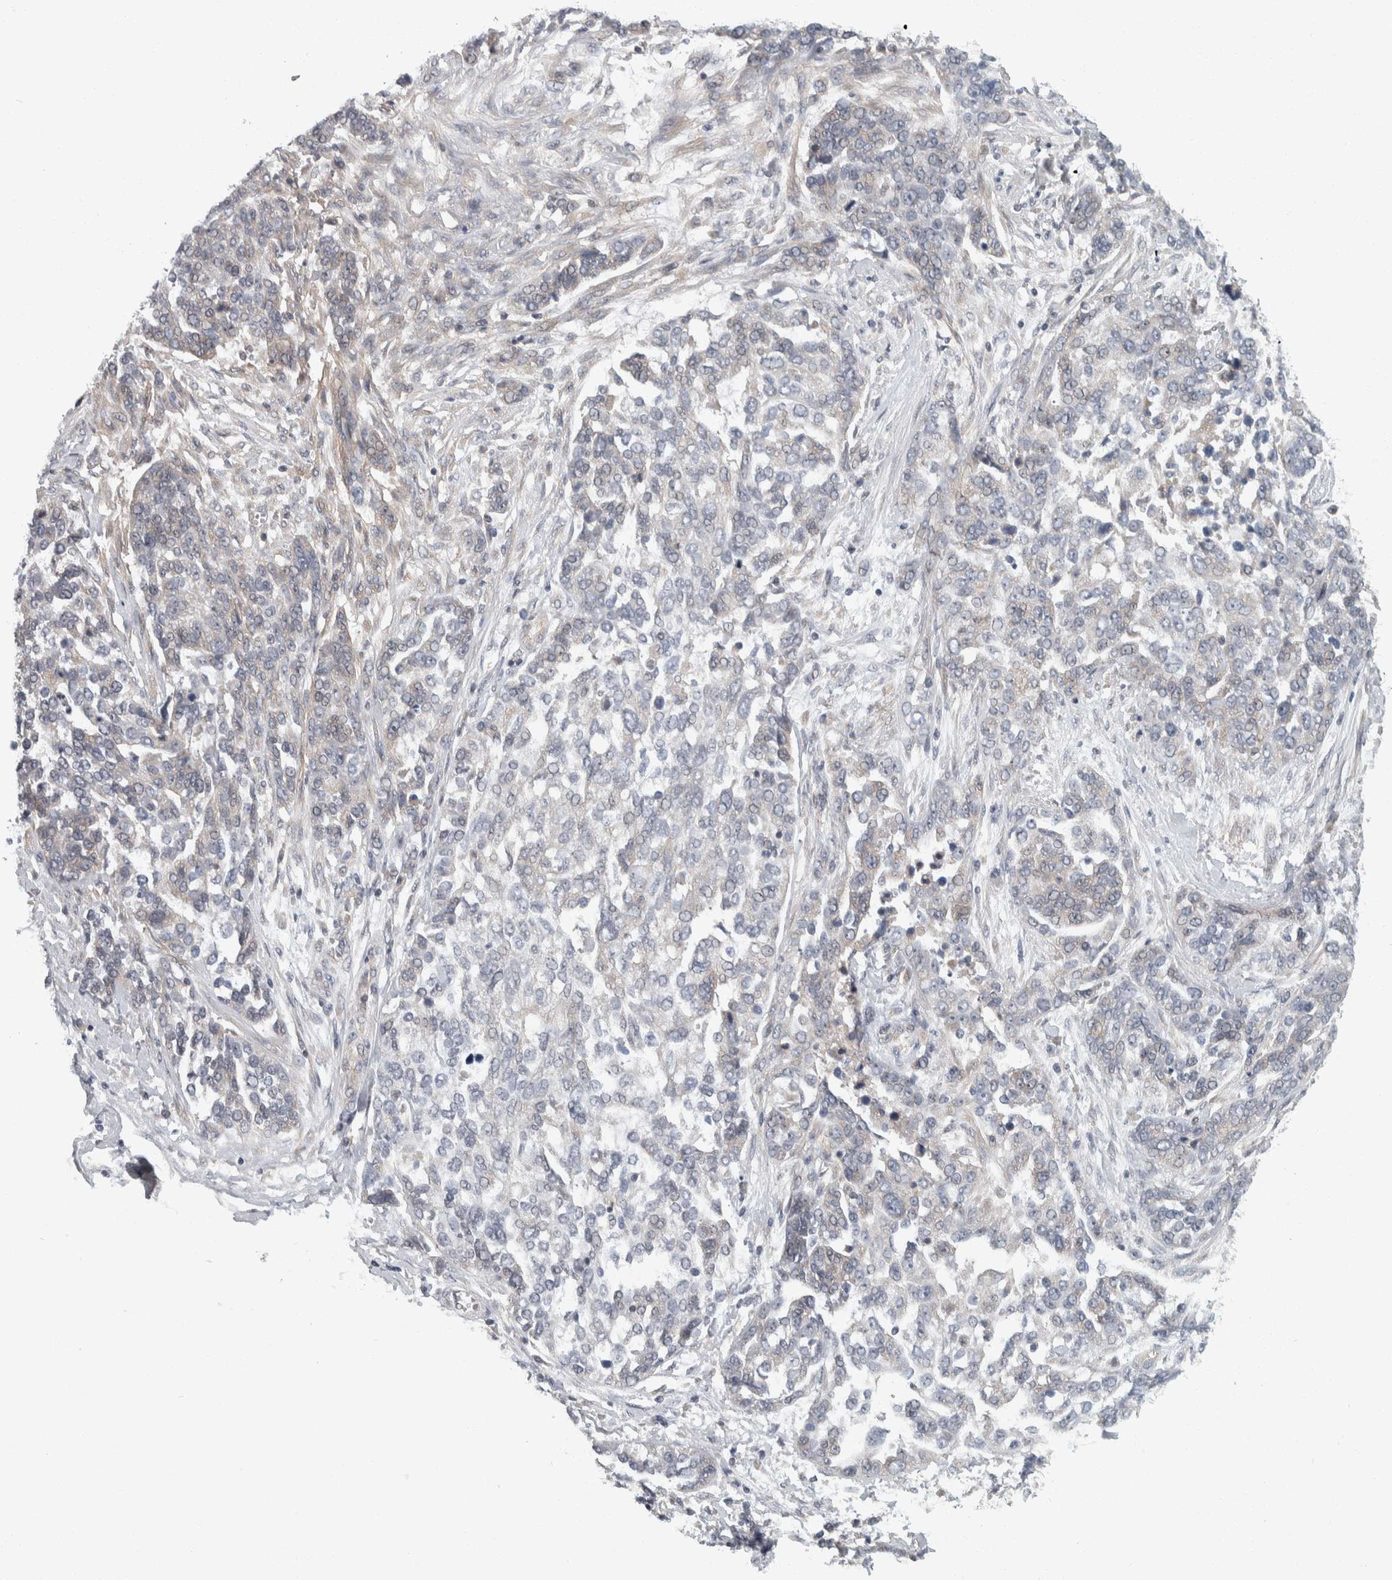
{"staining": {"intensity": "negative", "quantity": "none", "location": "none"}, "tissue": "ovarian cancer", "cell_type": "Tumor cells", "image_type": "cancer", "snomed": [{"axis": "morphology", "description": "Cystadenocarcinoma, serous, NOS"}, {"axis": "topography", "description": "Ovary"}], "caption": "The photomicrograph reveals no significant positivity in tumor cells of serous cystadenocarcinoma (ovarian).", "gene": "KCNJ3", "patient": {"sex": "female", "age": 44}}